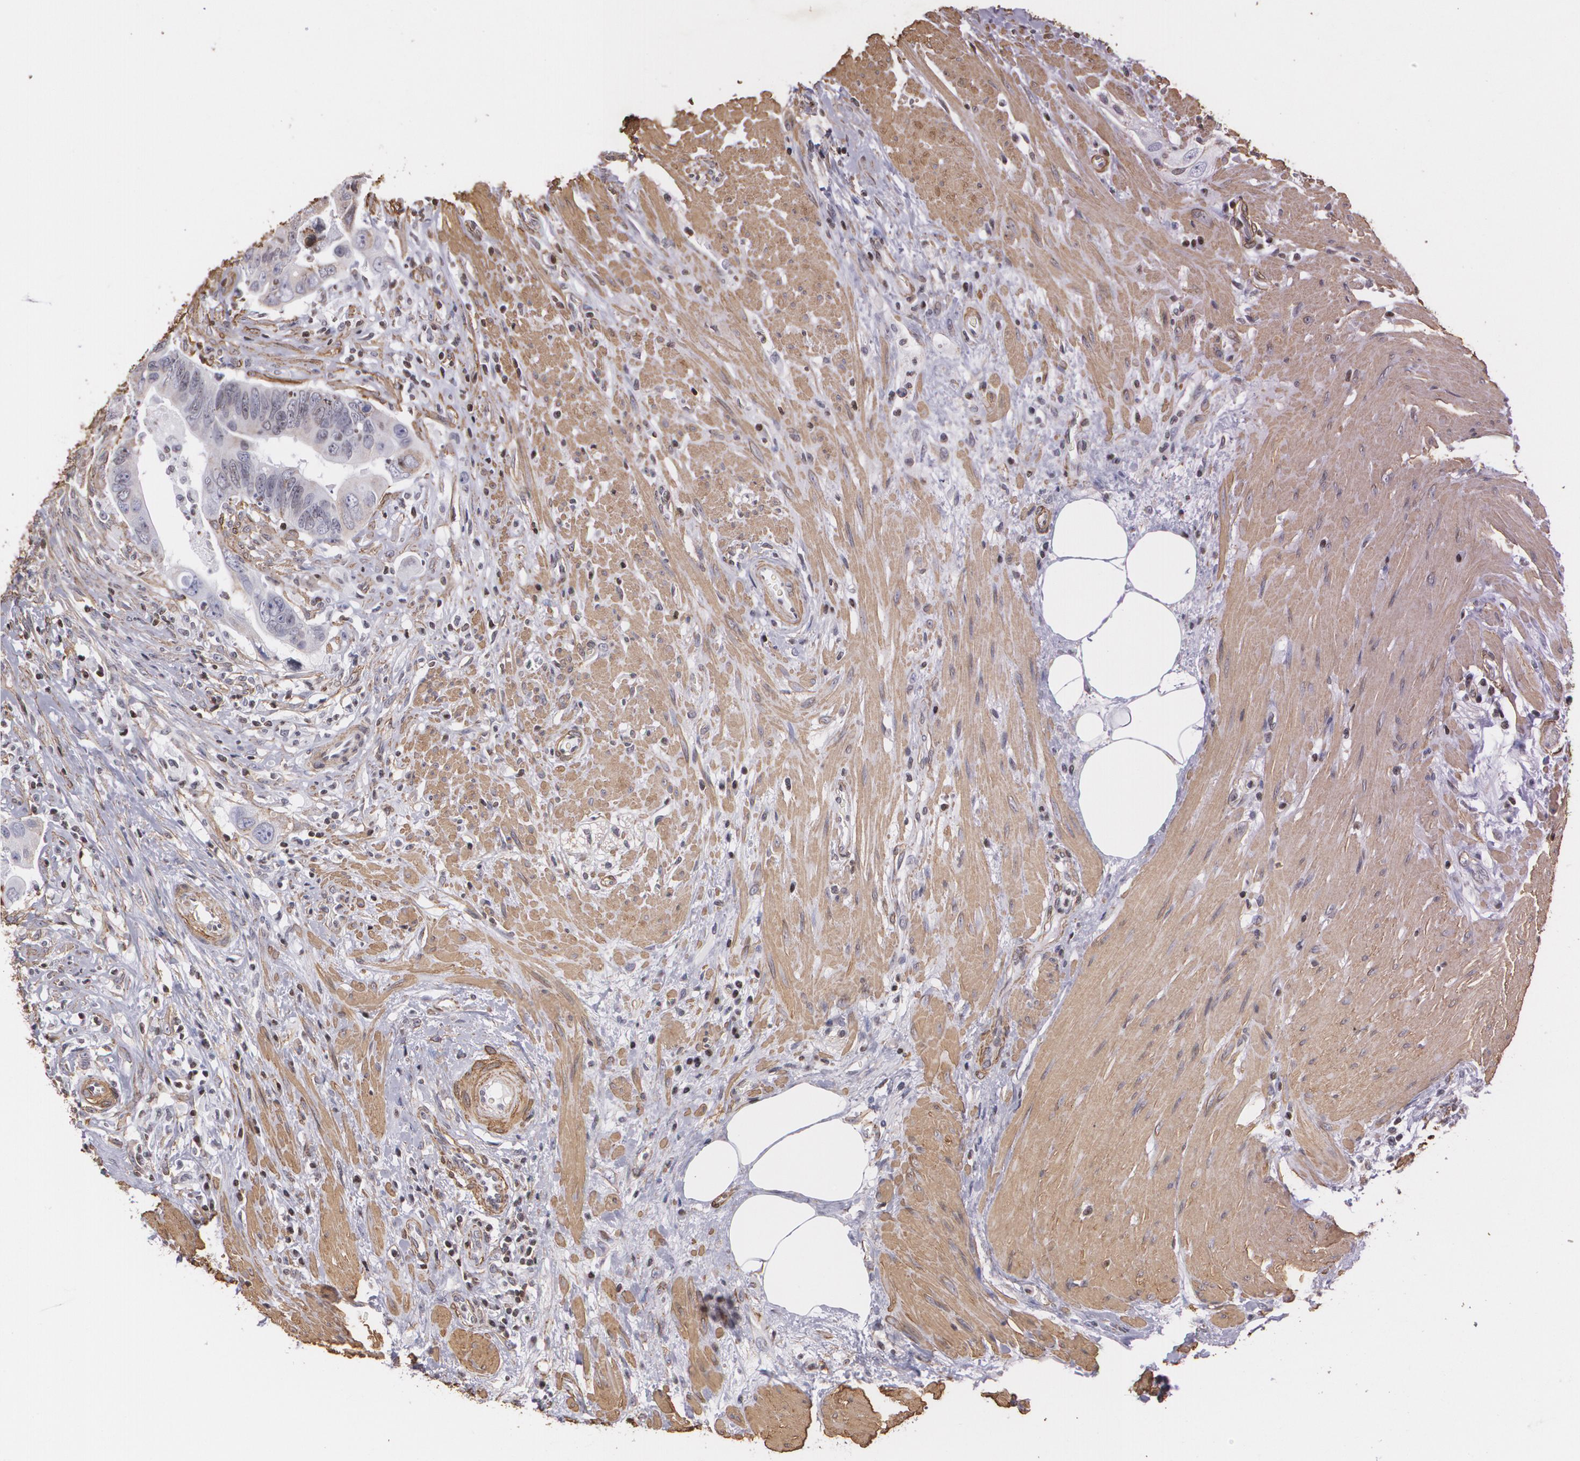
{"staining": {"intensity": "weak", "quantity": "<25%", "location": "cytoplasmic/membranous"}, "tissue": "colorectal cancer", "cell_type": "Tumor cells", "image_type": "cancer", "snomed": [{"axis": "morphology", "description": "Adenocarcinoma, NOS"}, {"axis": "topography", "description": "Rectum"}], "caption": "Protein analysis of colorectal cancer (adenocarcinoma) displays no significant expression in tumor cells.", "gene": "VAMP1", "patient": {"sex": "male", "age": 53}}